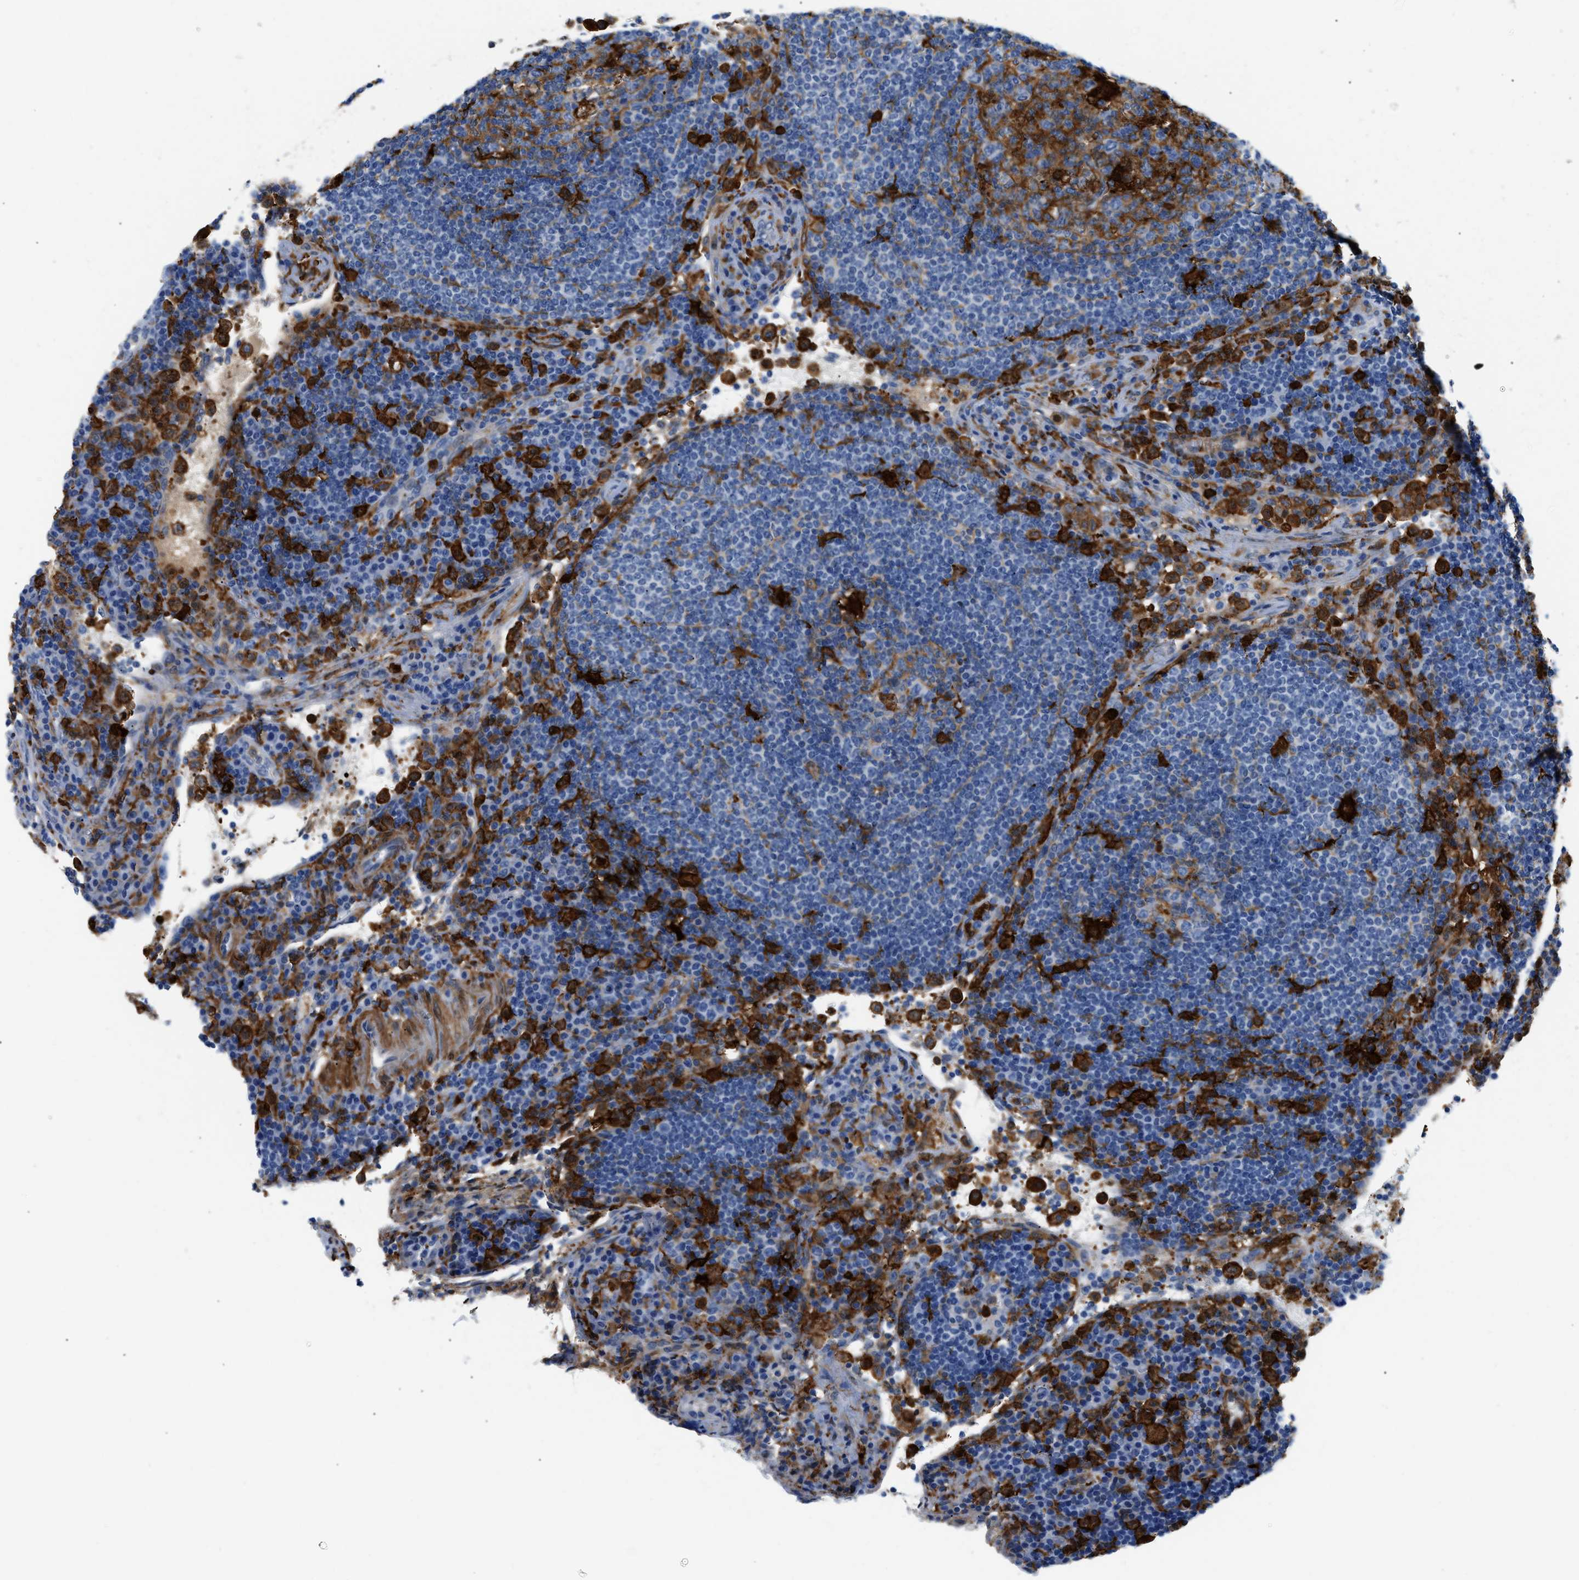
{"staining": {"intensity": "strong", "quantity": "<25%", "location": "cytoplasmic/membranous"}, "tissue": "lymph node", "cell_type": "Germinal center cells", "image_type": "normal", "snomed": [{"axis": "morphology", "description": "Normal tissue, NOS"}, {"axis": "topography", "description": "Lymph node"}], "caption": "Normal lymph node demonstrates strong cytoplasmic/membranous positivity in approximately <25% of germinal center cells, visualized by immunohistochemistry. Nuclei are stained in blue.", "gene": "GSN", "patient": {"sex": "female", "age": 53}}